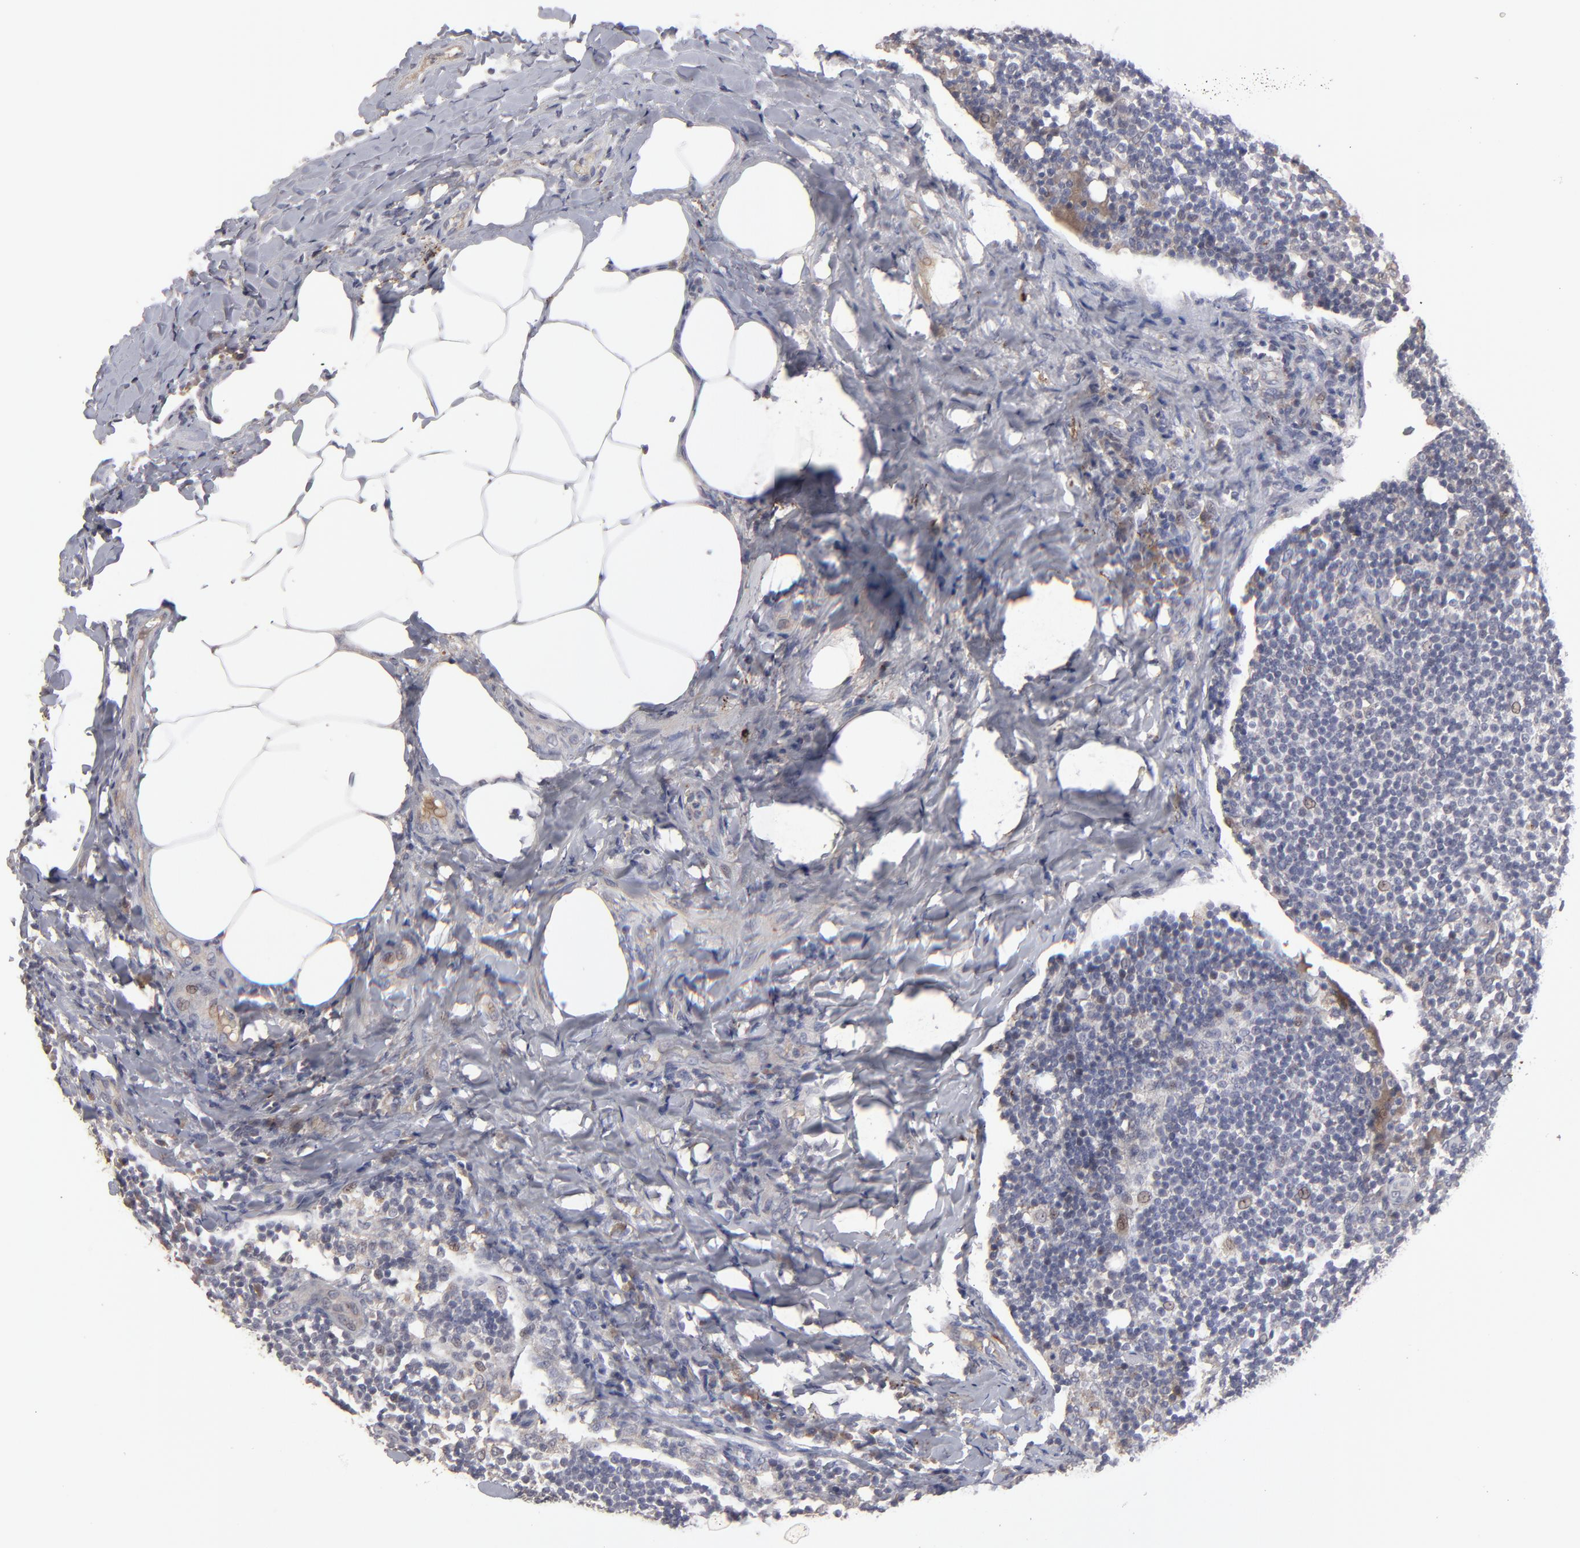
{"staining": {"intensity": "negative", "quantity": "none", "location": "none"}, "tissue": "lymph node", "cell_type": "Non-germinal center cells", "image_type": "normal", "snomed": [{"axis": "morphology", "description": "Normal tissue, NOS"}, {"axis": "morphology", "description": "Inflammation, NOS"}, {"axis": "topography", "description": "Lymph node"}], "caption": "Image shows no protein expression in non-germinal center cells of normal lymph node.", "gene": "GPM6B", "patient": {"sex": "male", "age": 46}}